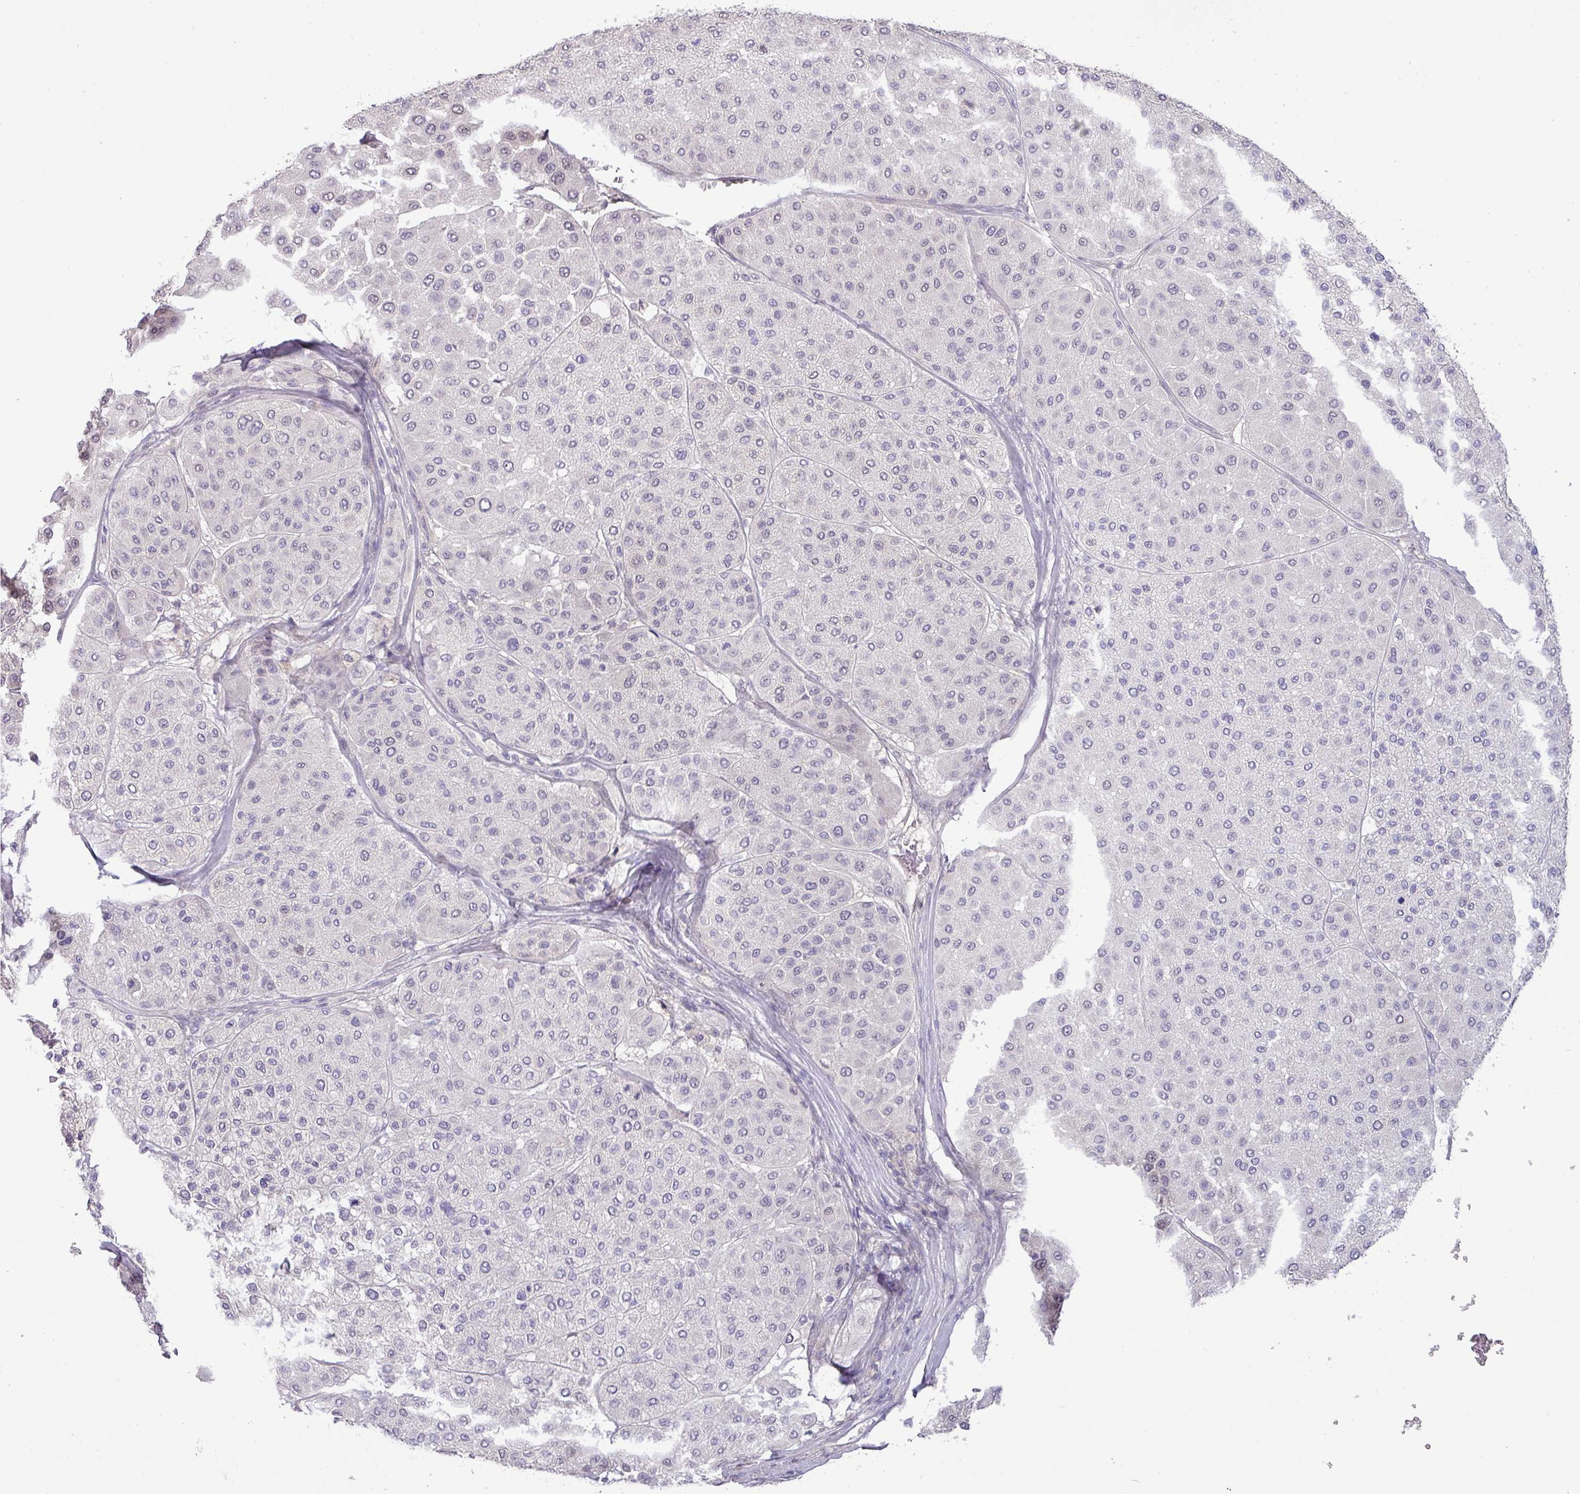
{"staining": {"intensity": "negative", "quantity": "none", "location": "none"}, "tissue": "melanoma", "cell_type": "Tumor cells", "image_type": "cancer", "snomed": [{"axis": "morphology", "description": "Malignant melanoma, Metastatic site"}, {"axis": "topography", "description": "Smooth muscle"}], "caption": "This is an IHC photomicrograph of human melanoma. There is no positivity in tumor cells.", "gene": "RIPPLY1", "patient": {"sex": "male", "age": 41}}